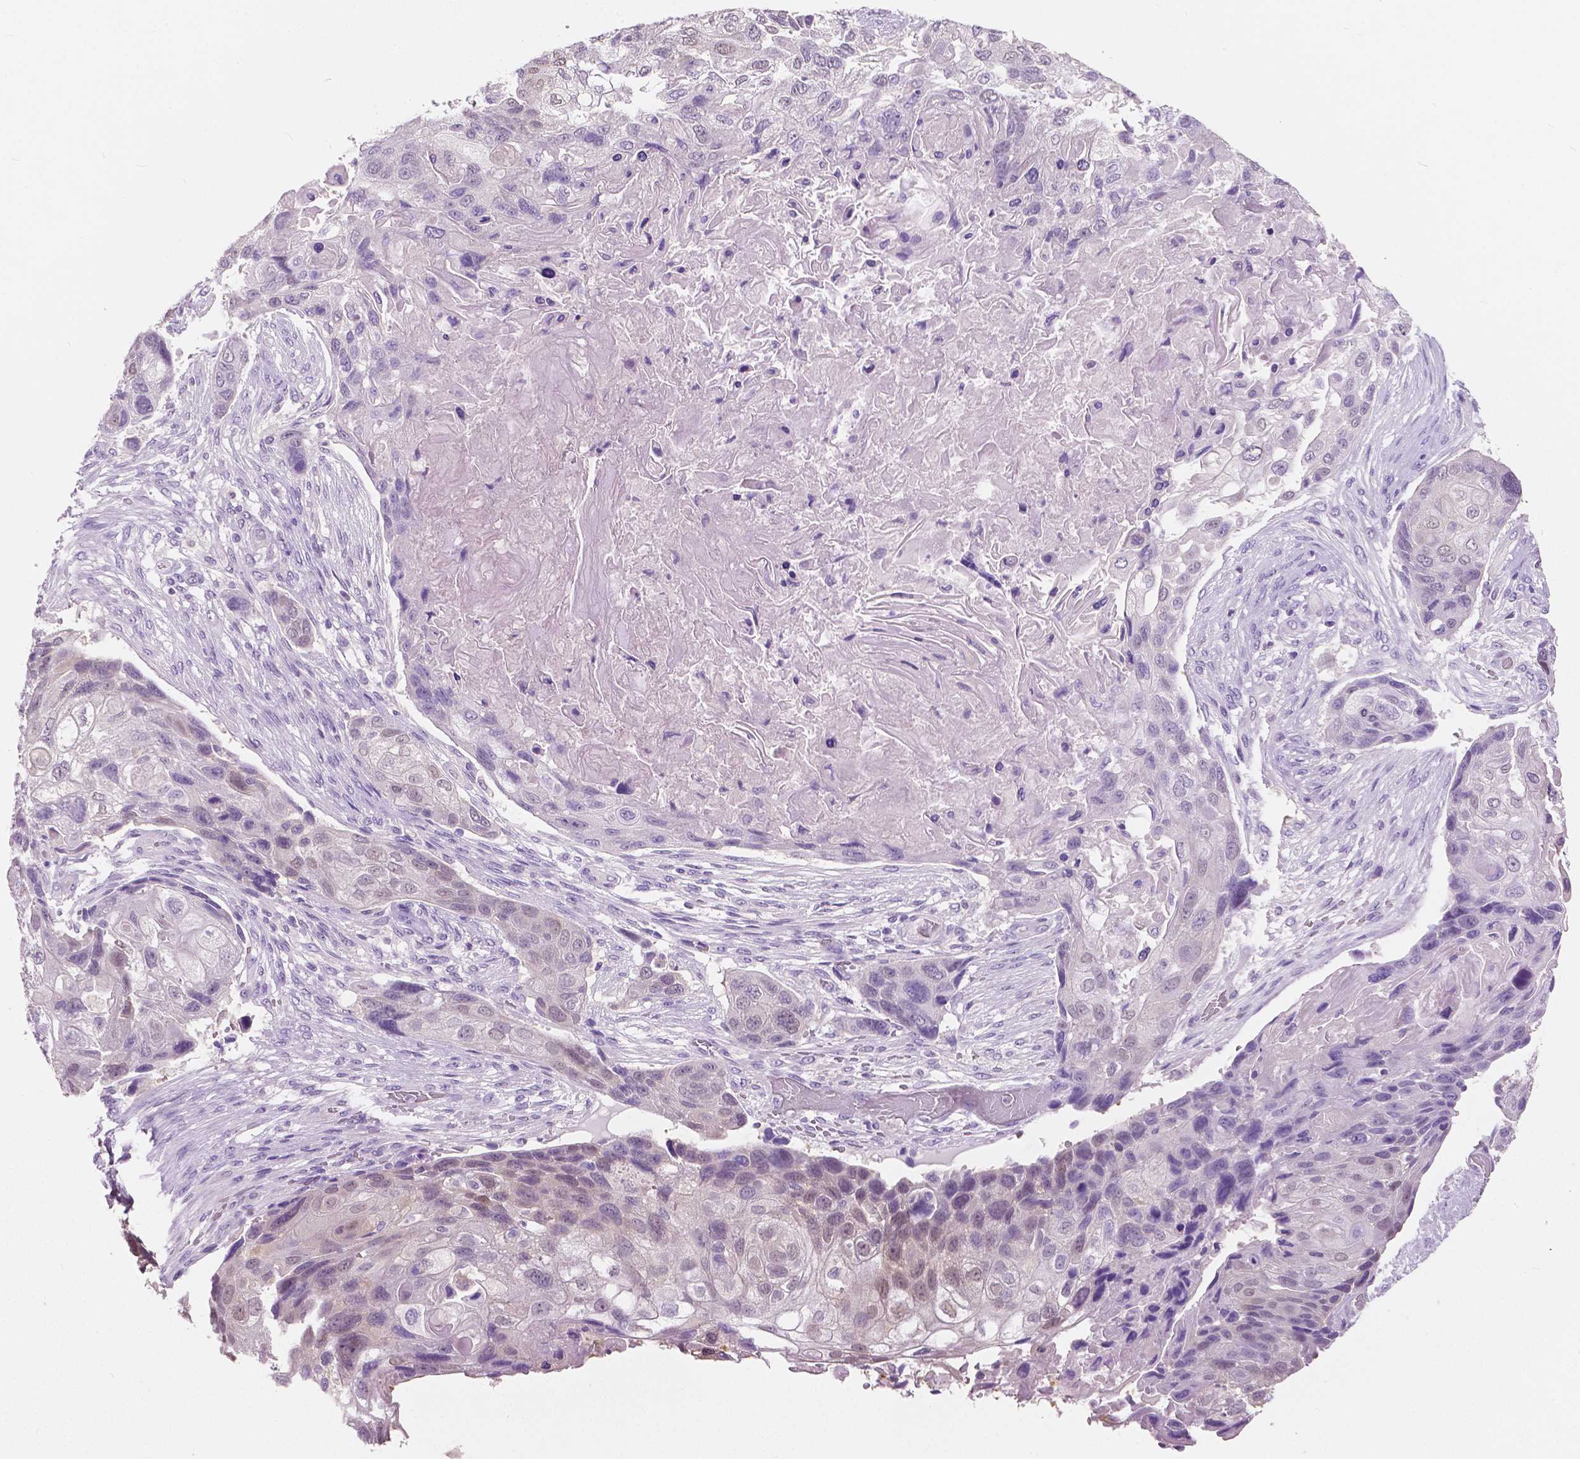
{"staining": {"intensity": "weak", "quantity": "<25%", "location": "nuclear"}, "tissue": "lung cancer", "cell_type": "Tumor cells", "image_type": "cancer", "snomed": [{"axis": "morphology", "description": "Squamous cell carcinoma, NOS"}, {"axis": "topography", "description": "Lung"}], "caption": "Immunohistochemical staining of squamous cell carcinoma (lung) shows no significant positivity in tumor cells.", "gene": "TKFC", "patient": {"sex": "male", "age": 69}}